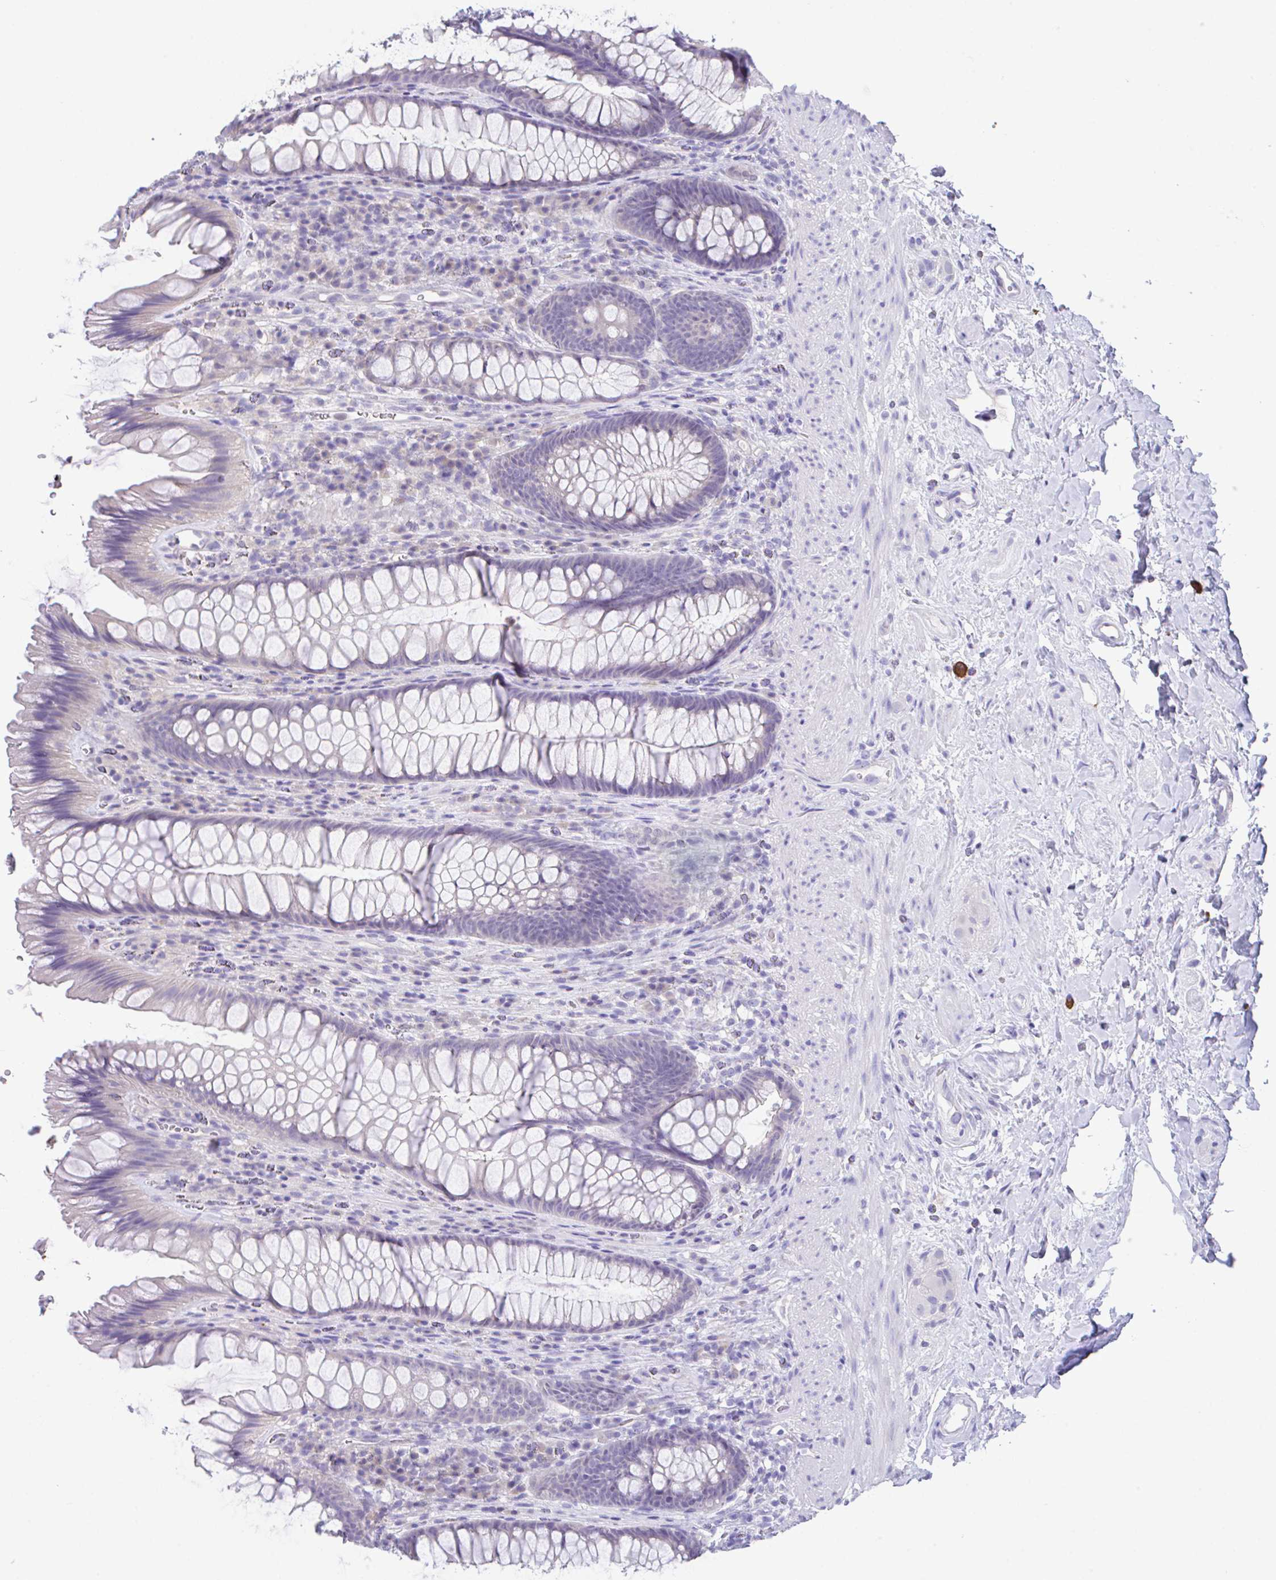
{"staining": {"intensity": "negative", "quantity": "none", "location": "none"}, "tissue": "rectum", "cell_type": "Glandular cells", "image_type": "normal", "snomed": [{"axis": "morphology", "description": "Normal tissue, NOS"}, {"axis": "topography", "description": "Rectum"}], "caption": "The immunohistochemistry histopathology image has no significant positivity in glandular cells of rectum. Nuclei are stained in blue.", "gene": "HACD4", "patient": {"sex": "male", "age": 53}}